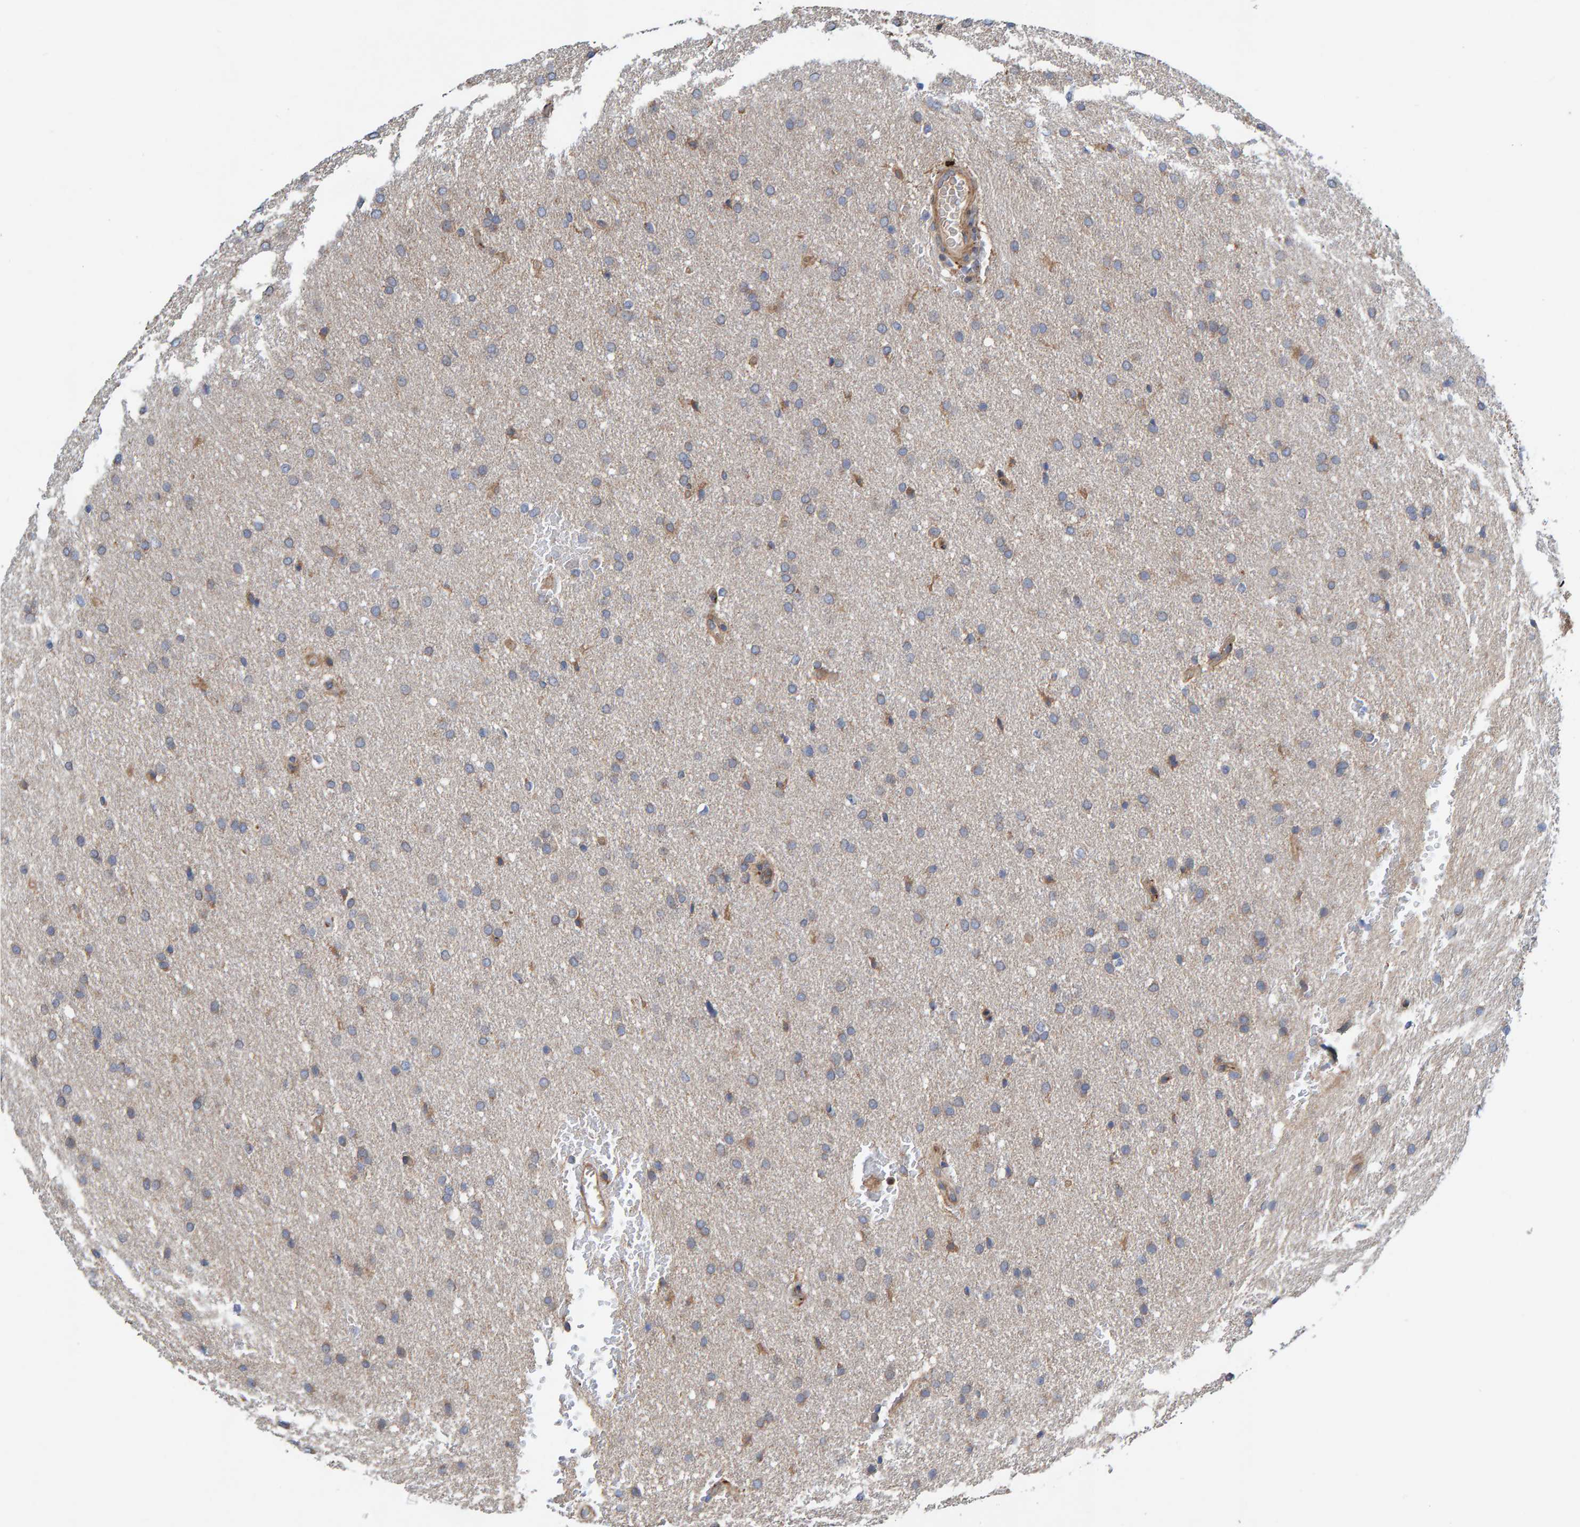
{"staining": {"intensity": "weak", "quantity": "<25%", "location": "cytoplasmic/membranous"}, "tissue": "glioma", "cell_type": "Tumor cells", "image_type": "cancer", "snomed": [{"axis": "morphology", "description": "Glioma, malignant, Low grade"}, {"axis": "topography", "description": "Brain"}], "caption": "Glioma stained for a protein using immunohistochemistry (IHC) reveals no expression tumor cells.", "gene": "KIAA0753", "patient": {"sex": "female", "age": 37}}